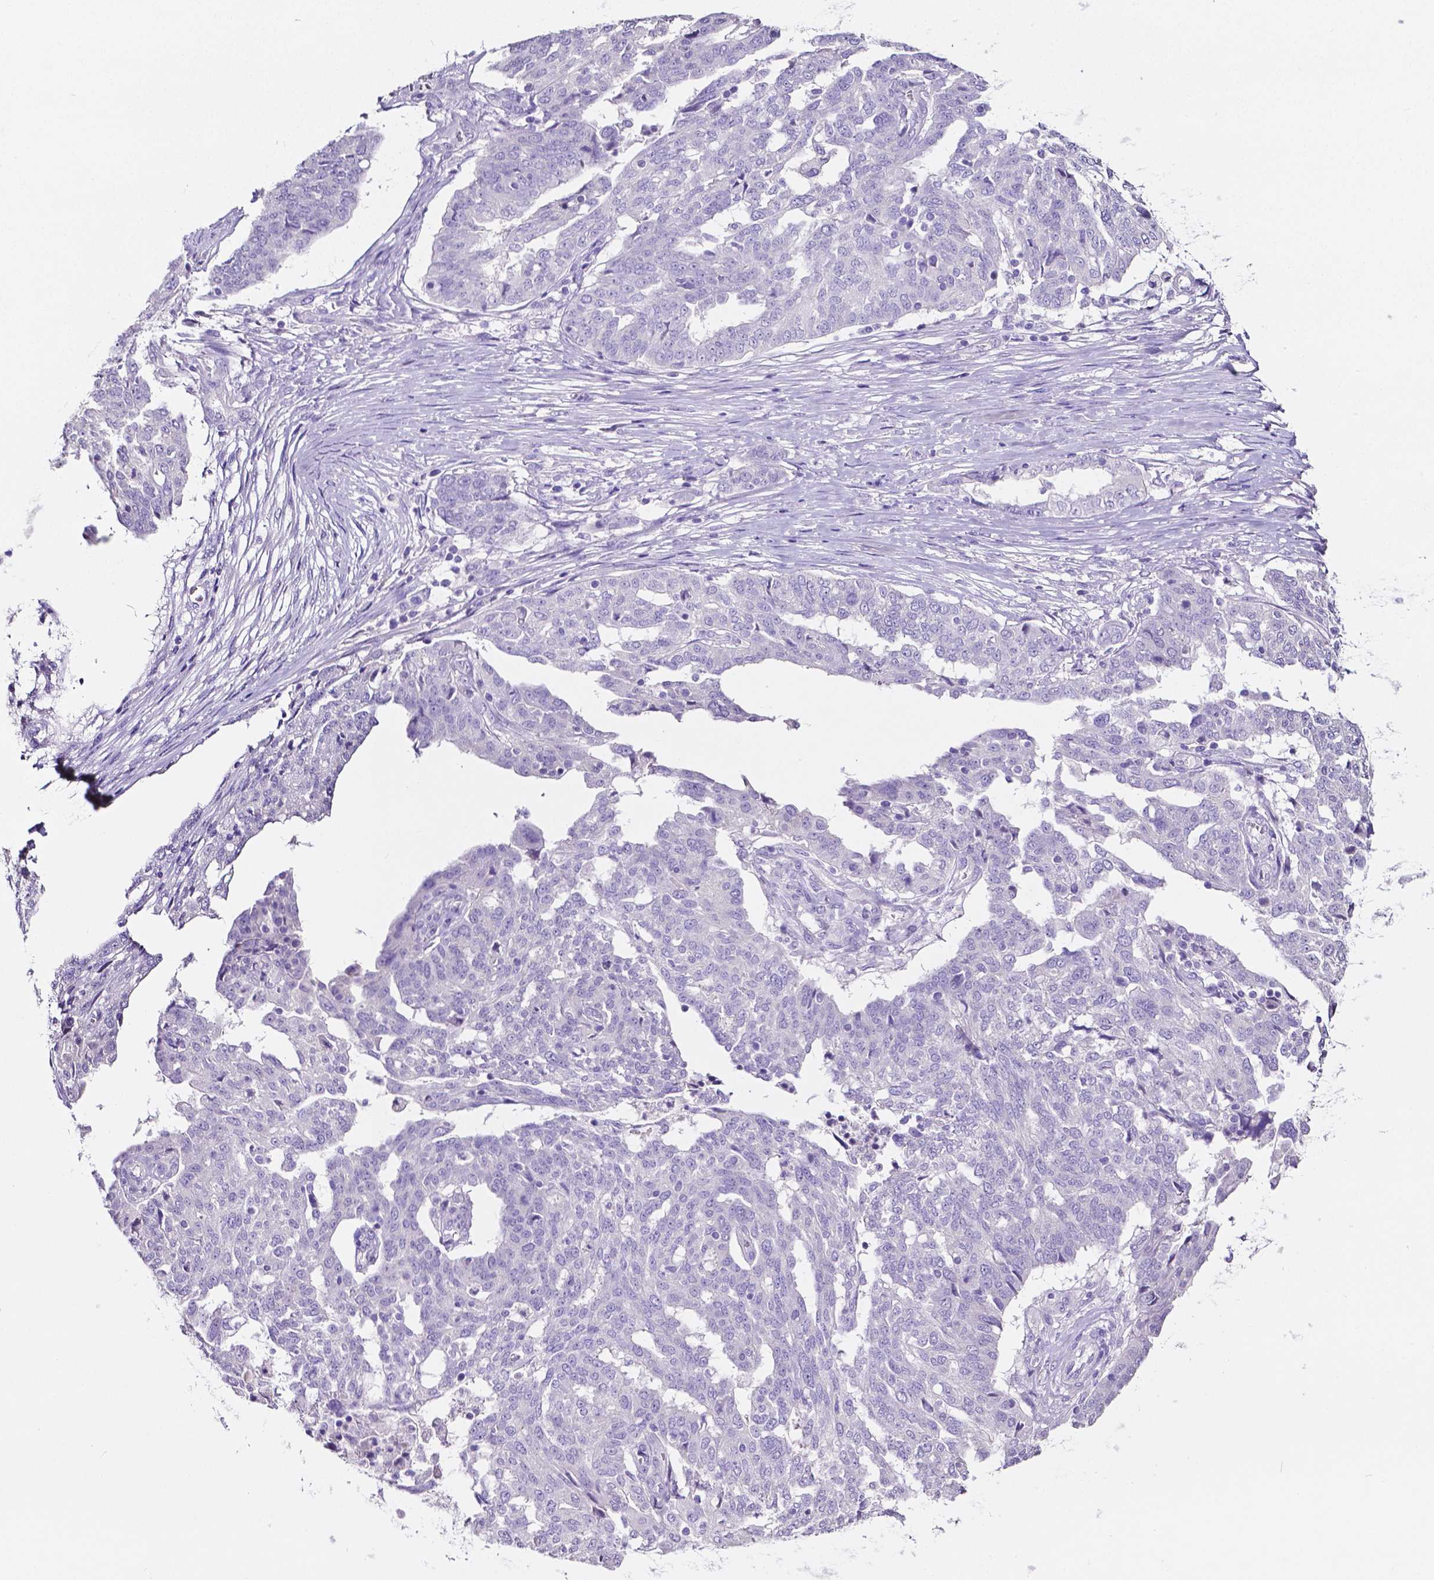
{"staining": {"intensity": "negative", "quantity": "none", "location": "none"}, "tissue": "ovarian cancer", "cell_type": "Tumor cells", "image_type": "cancer", "snomed": [{"axis": "morphology", "description": "Cystadenocarcinoma, serous, NOS"}, {"axis": "topography", "description": "Ovary"}], "caption": "Image shows no significant protein positivity in tumor cells of ovarian cancer (serous cystadenocarcinoma).", "gene": "SLC22A2", "patient": {"sex": "female", "age": 67}}